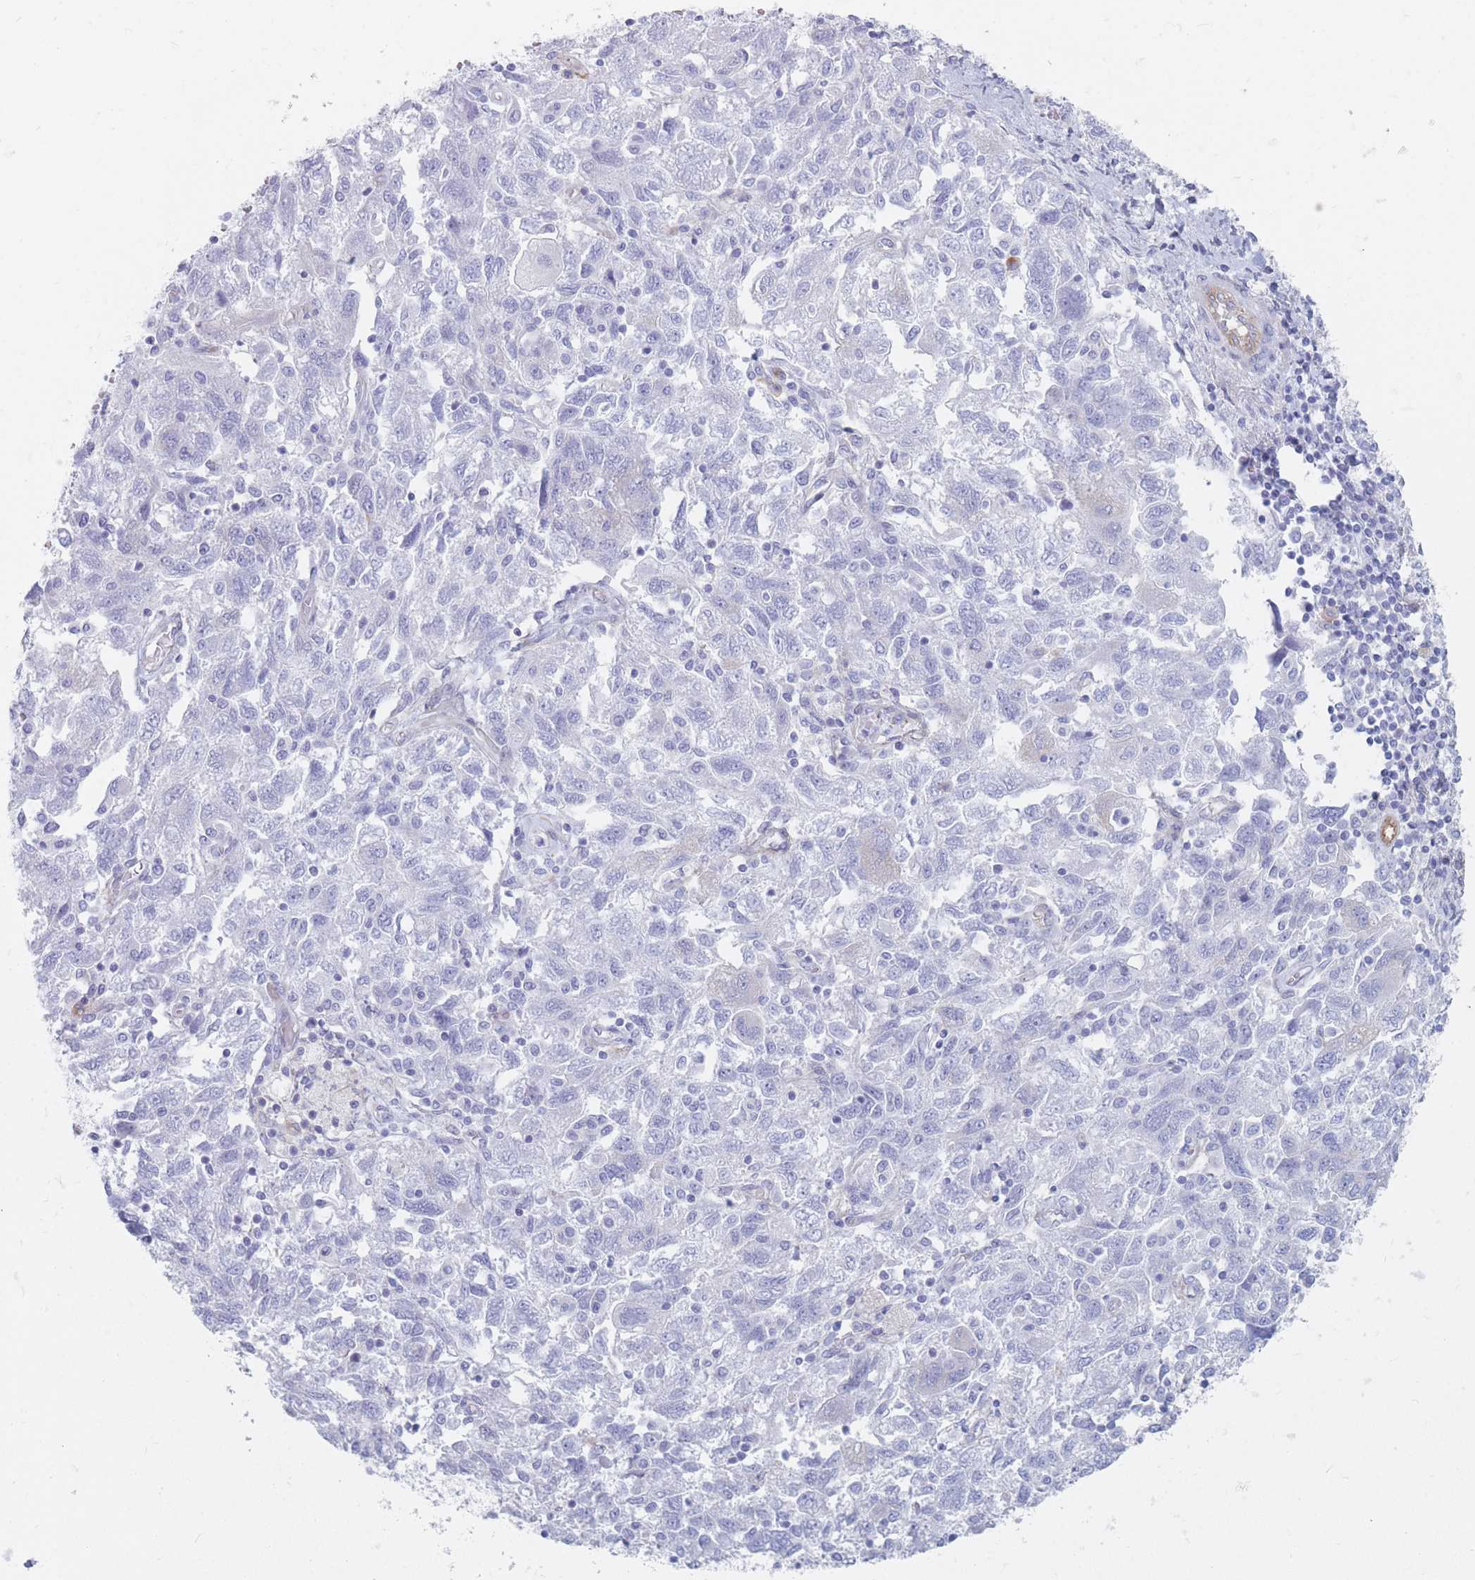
{"staining": {"intensity": "negative", "quantity": "none", "location": "none"}, "tissue": "ovarian cancer", "cell_type": "Tumor cells", "image_type": "cancer", "snomed": [{"axis": "morphology", "description": "Carcinoma, NOS"}, {"axis": "morphology", "description": "Cystadenocarcinoma, serous, NOS"}, {"axis": "topography", "description": "Ovary"}], "caption": "Immunohistochemistry of human carcinoma (ovarian) exhibits no staining in tumor cells. The staining was performed using DAB to visualize the protein expression in brown, while the nuclei were stained in blue with hematoxylin (Magnification: 20x).", "gene": "PLPP1", "patient": {"sex": "female", "age": 69}}